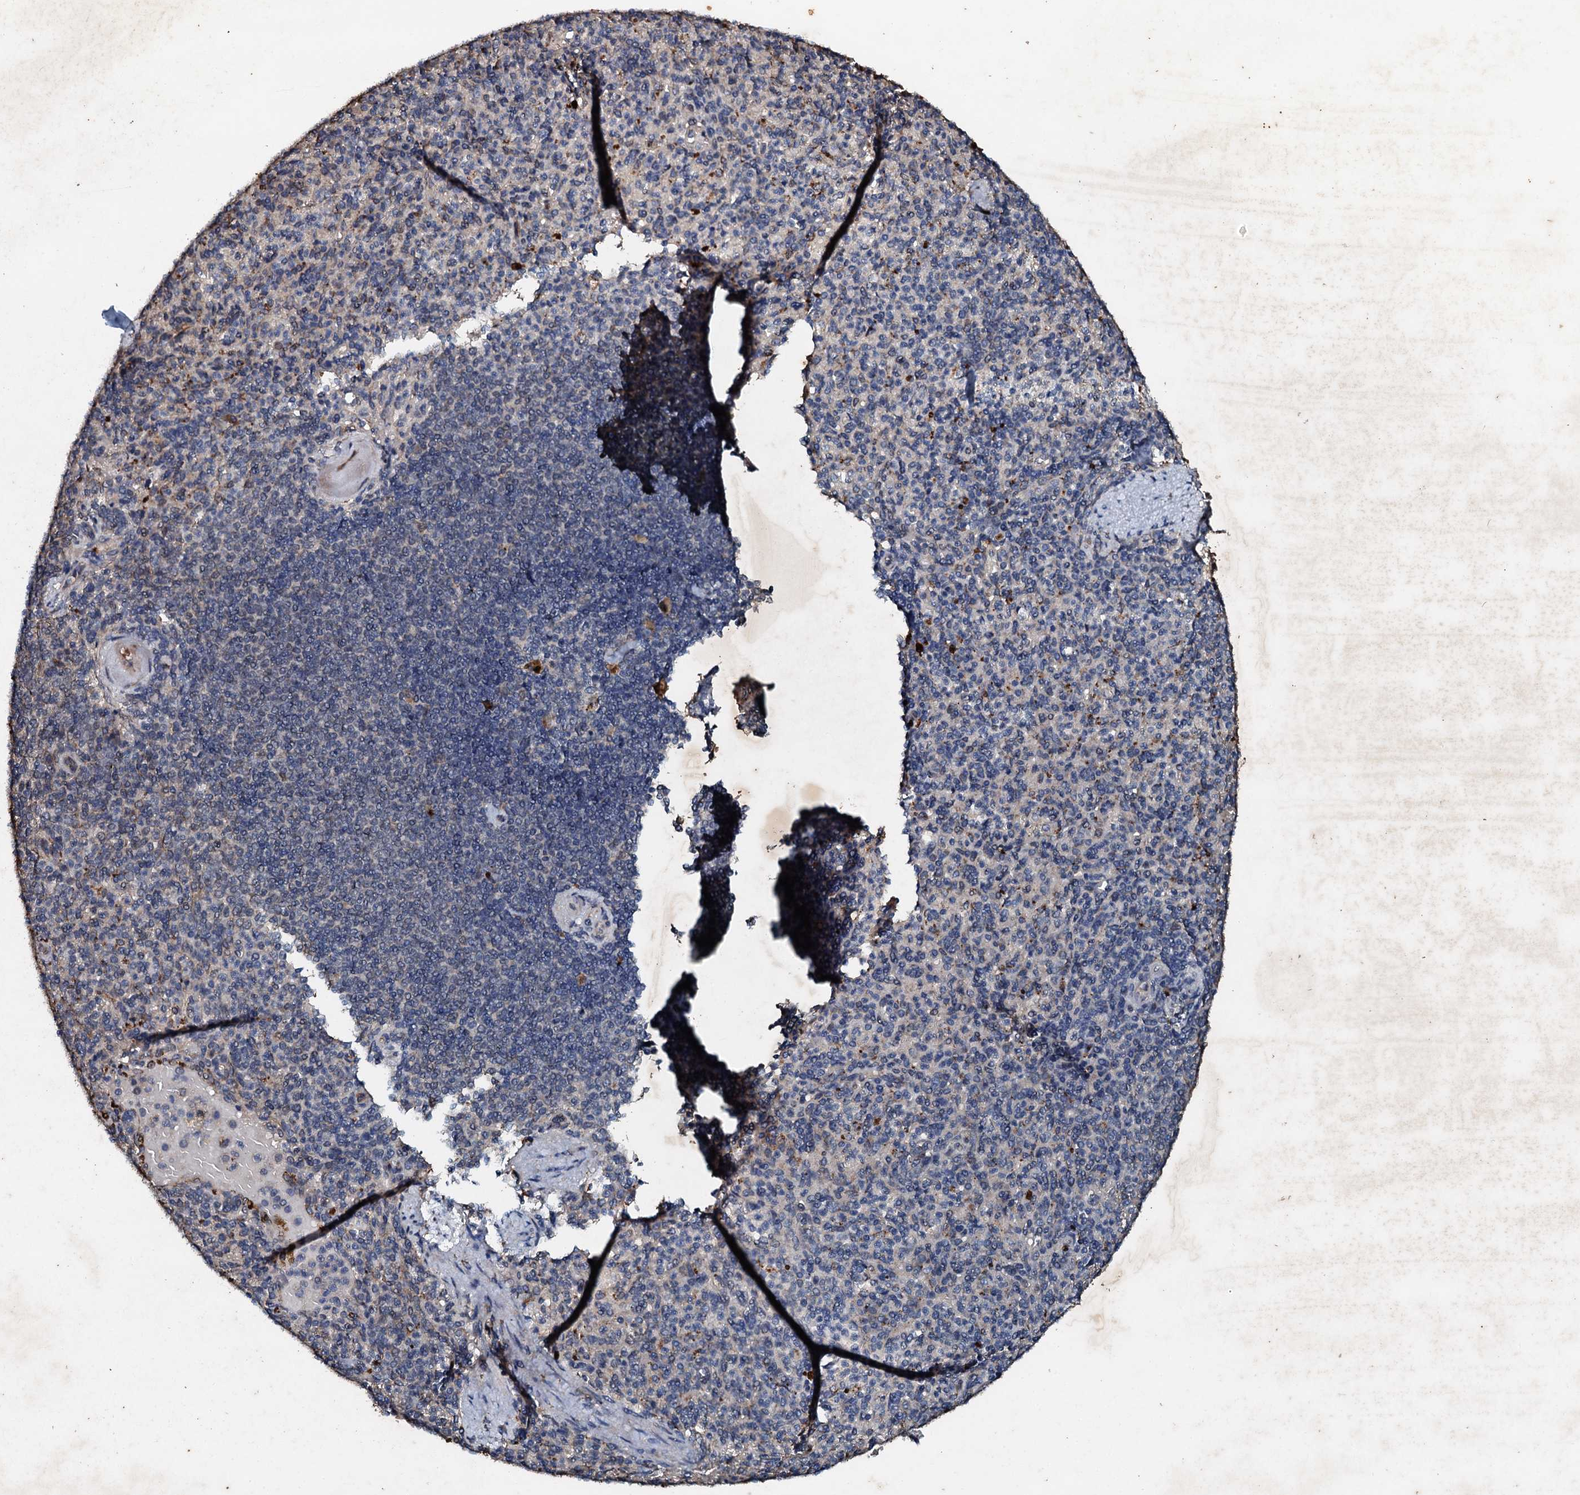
{"staining": {"intensity": "negative", "quantity": "none", "location": "none"}, "tissue": "spleen", "cell_type": "Cells in red pulp", "image_type": "normal", "snomed": [{"axis": "morphology", "description": "Normal tissue, NOS"}, {"axis": "topography", "description": "Spleen"}], "caption": "Immunohistochemistry of unremarkable spleen reveals no expression in cells in red pulp. (Stains: DAB IHC with hematoxylin counter stain, Microscopy: brightfield microscopy at high magnification).", "gene": "ADAMTS10", "patient": {"sex": "female", "age": 74}}